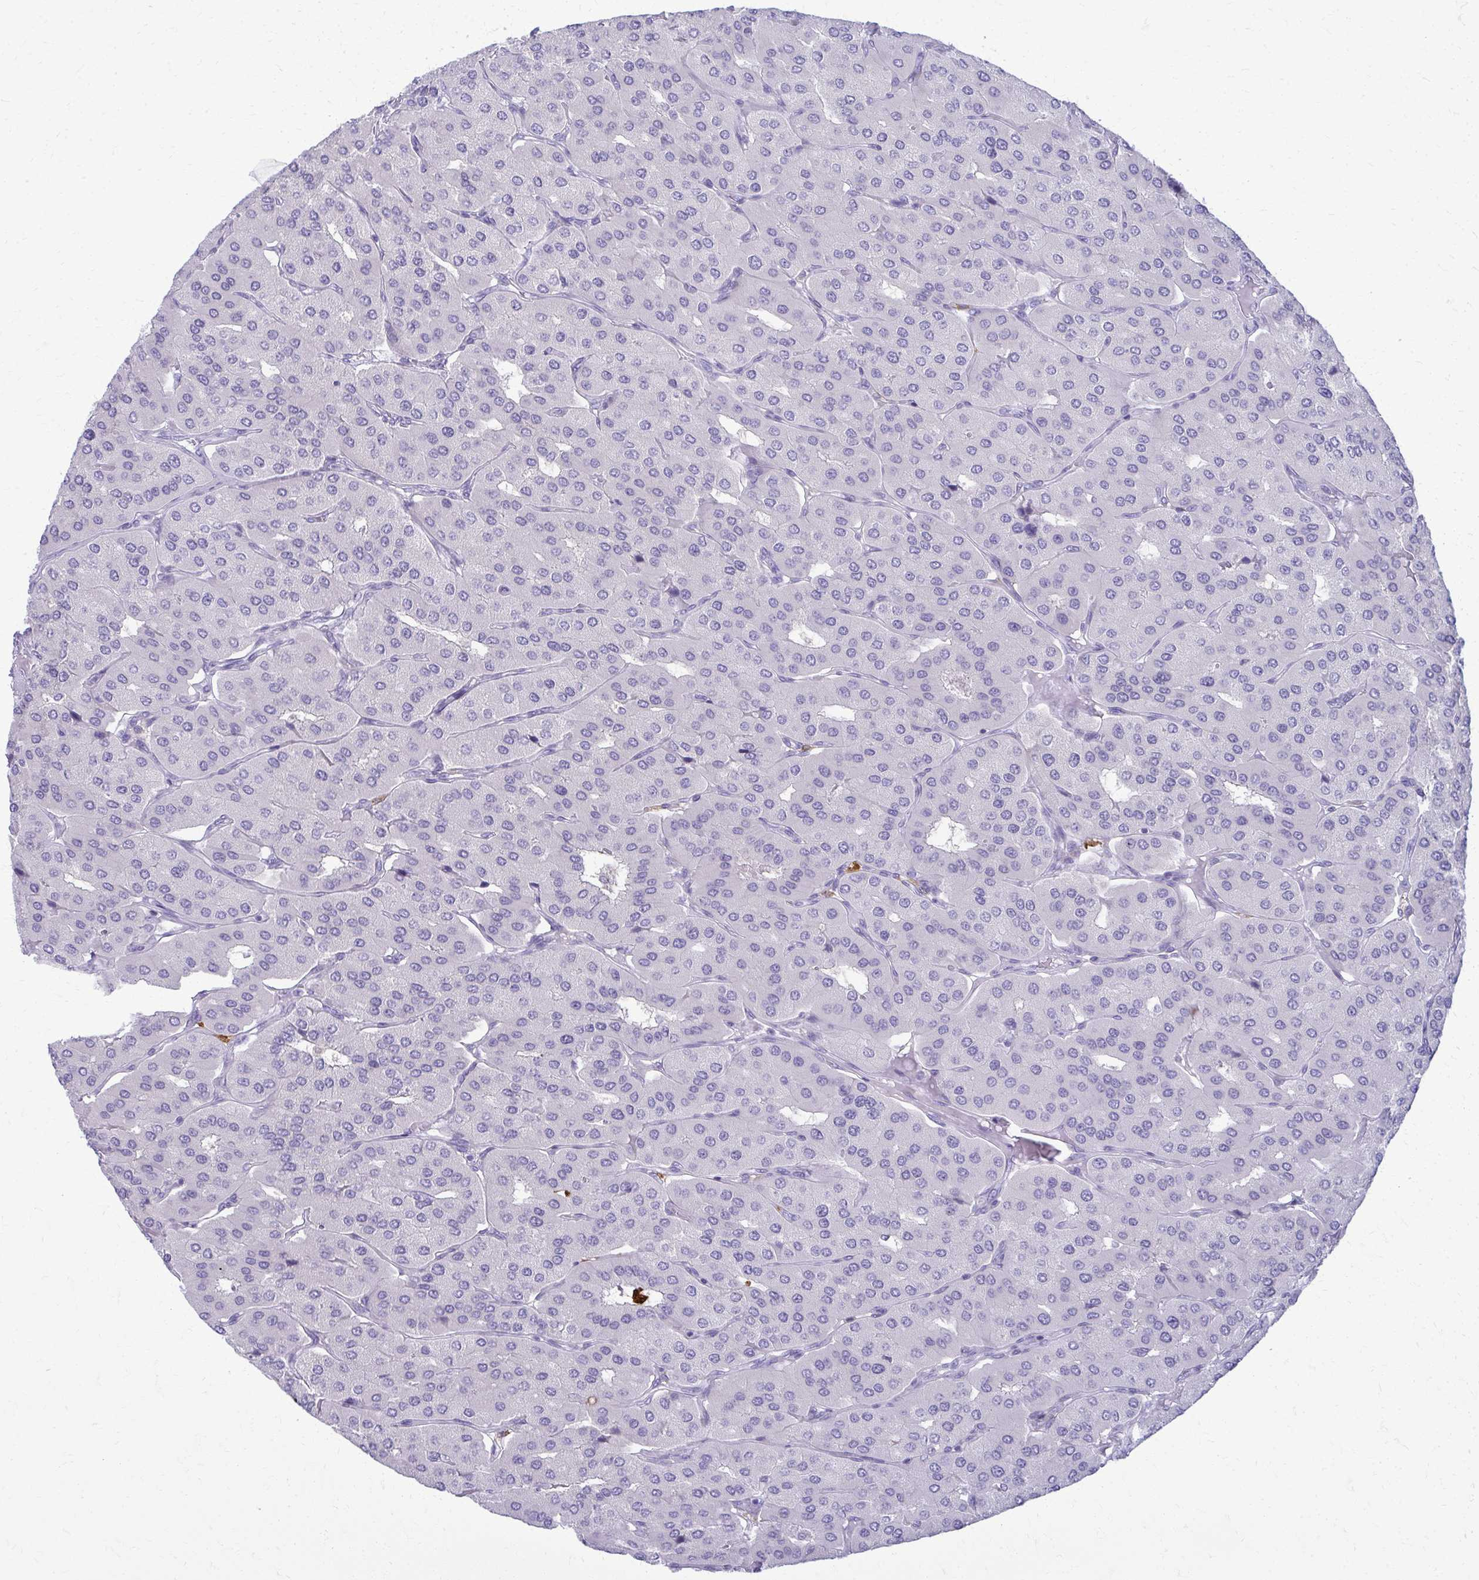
{"staining": {"intensity": "negative", "quantity": "none", "location": "none"}, "tissue": "parathyroid gland", "cell_type": "Glandular cells", "image_type": "normal", "snomed": [{"axis": "morphology", "description": "Normal tissue, NOS"}, {"axis": "morphology", "description": "Adenoma, NOS"}, {"axis": "topography", "description": "Parathyroid gland"}], "caption": "Image shows no protein expression in glandular cells of normal parathyroid gland.", "gene": "ACSM2A", "patient": {"sex": "female", "age": 86}}